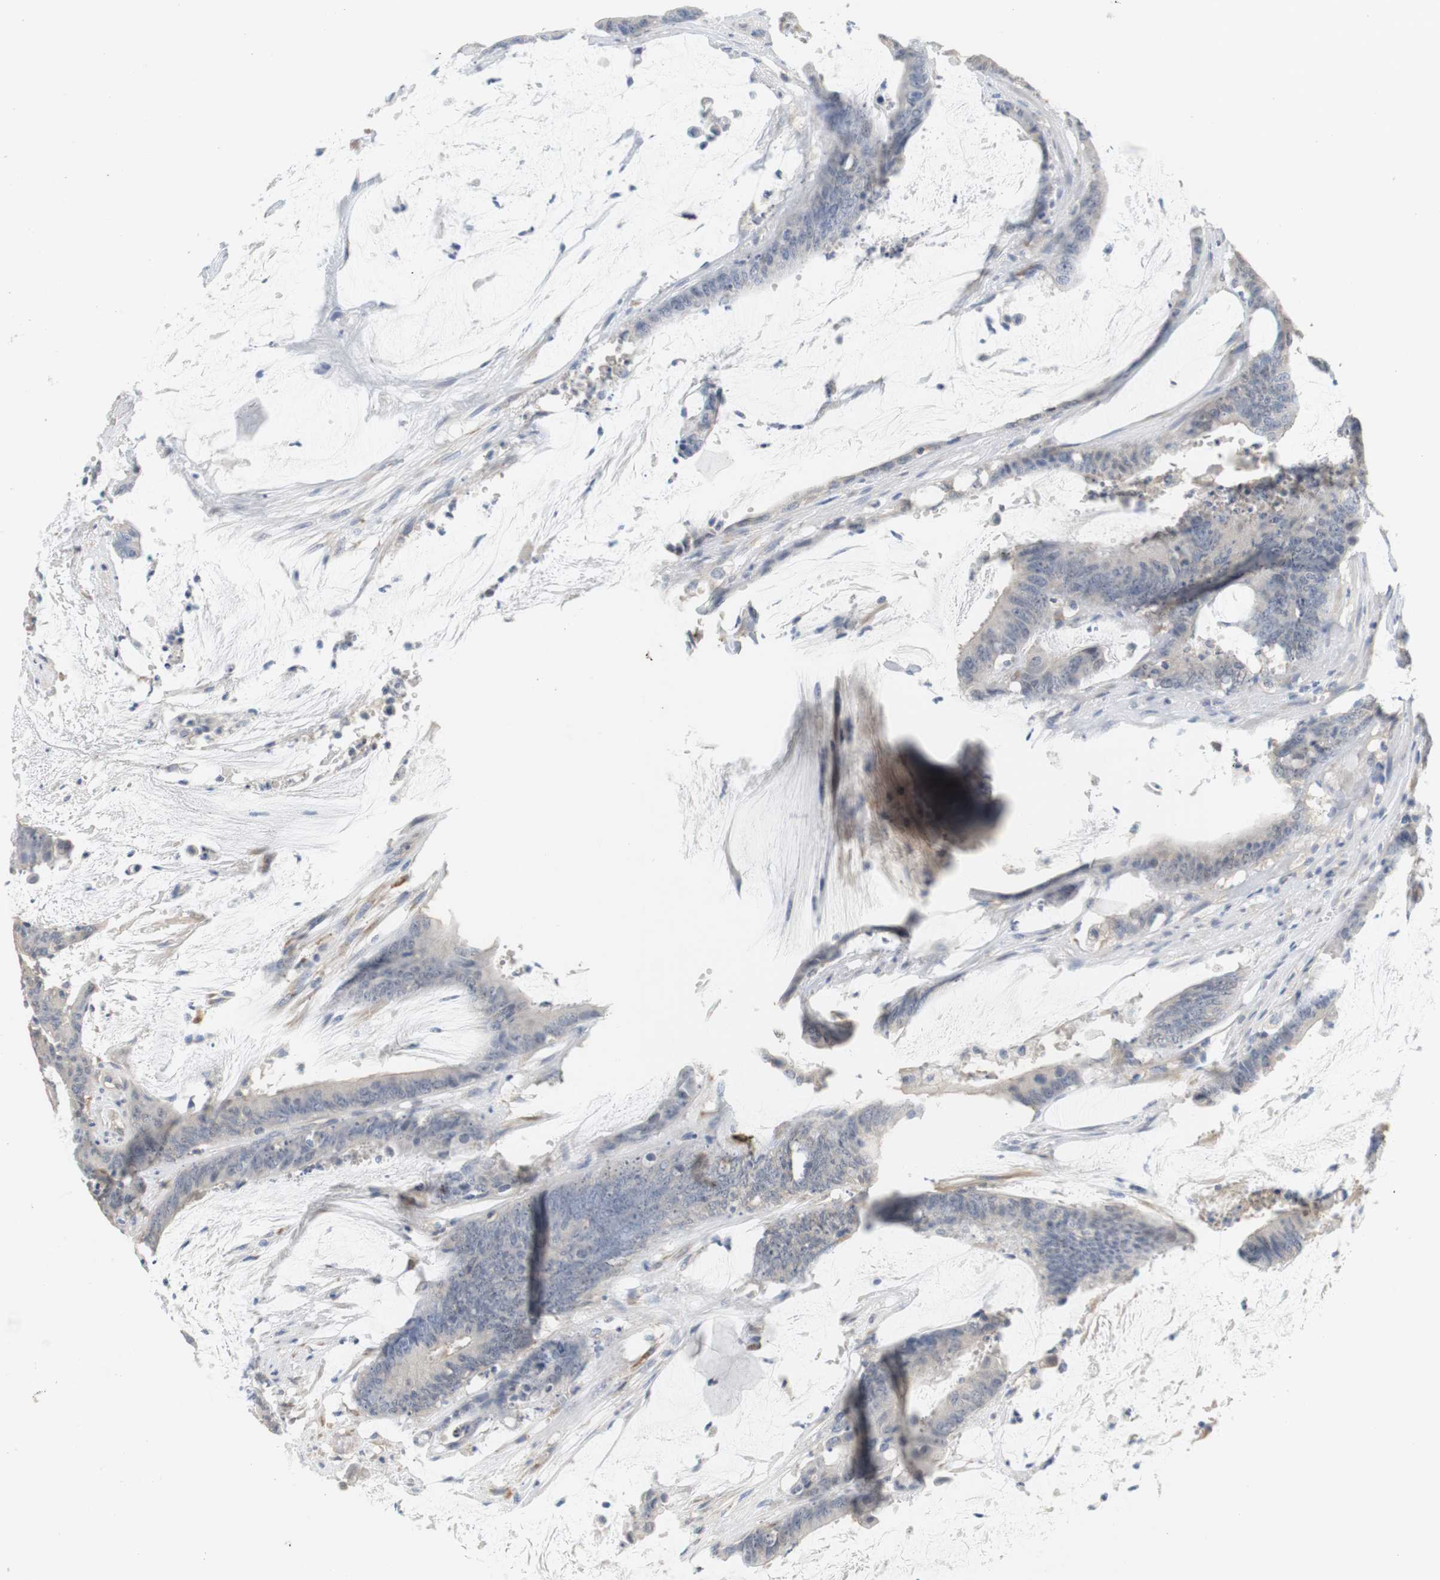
{"staining": {"intensity": "negative", "quantity": "none", "location": "none"}, "tissue": "colorectal cancer", "cell_type": "Tumor cells", "image_type": "cancer", "snomed": [{"axis": "morphology", "description": "Adenocarcinoma, NOS"}, {"axis": "topography", "description": "Rectum"}], "caption": "Immunohistochemistry (IHC) of human colorectal cancer shows no expression in tumor cells.", "gene": "OSR1", "patient": {"sex": "female", "age": 66}}